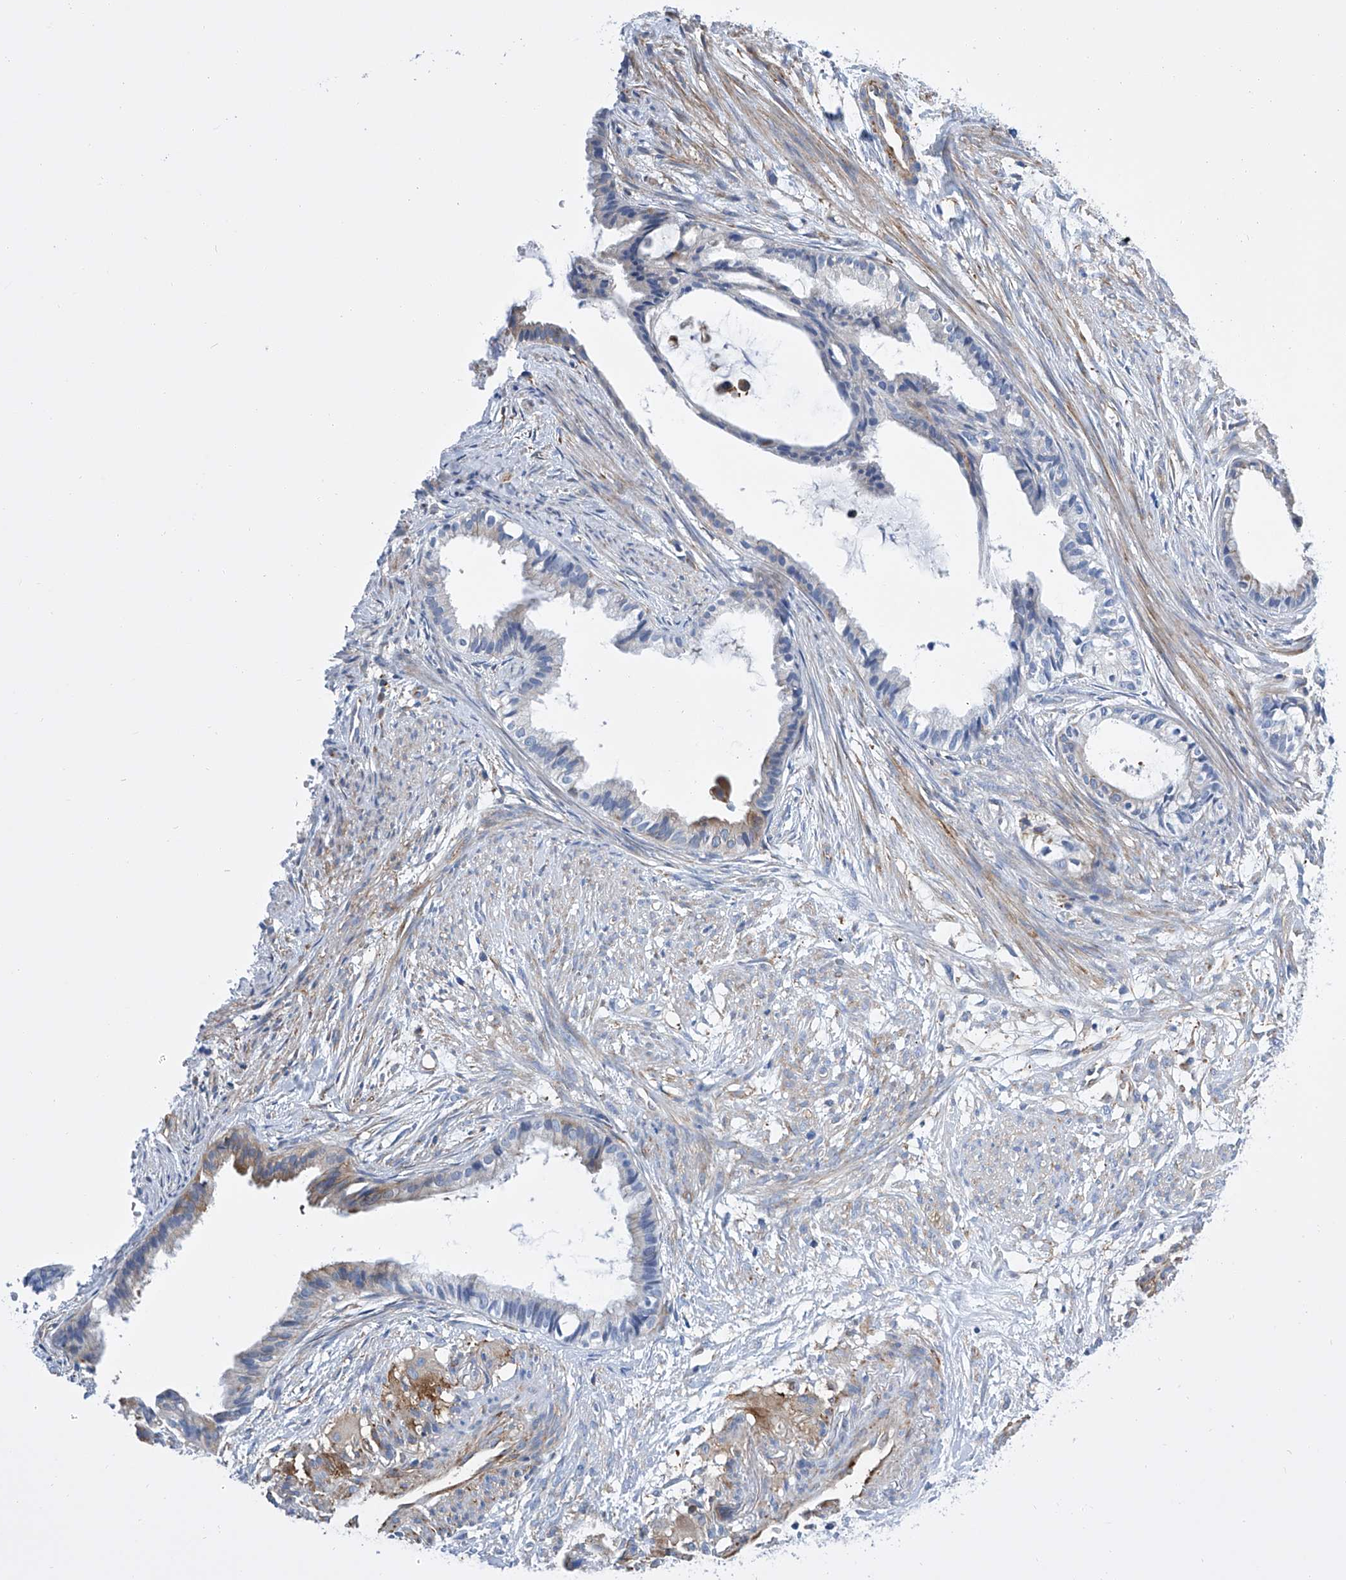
{"staining": {"intensity": "weak", "quantity": "<25%", "location": "cytoplasmic/membranous"}, "tissue": "cervical cancer", "cell_type": "Tumor cells", "image_type": "cancer", "snomed": [{"axis": "morphology", "description": "Normal tissue, NOS"}, {"axis": "morphology", "description": "Adenocarcinoma, NOS"}, {"axis": "topography", "description": "Cervix"}, {"axis": "topography", "description": "Endometrium"}], "caption": "IHC histopathology image of neoplastic tissue: human adenocarcinoma (cervical) stained with DAB displays no significant protein positivity in tumor cells. (IHC, brightfield microscopy, high magnification).", "gene": "GPT", "patient": {"sex": "female", "age": 86}}